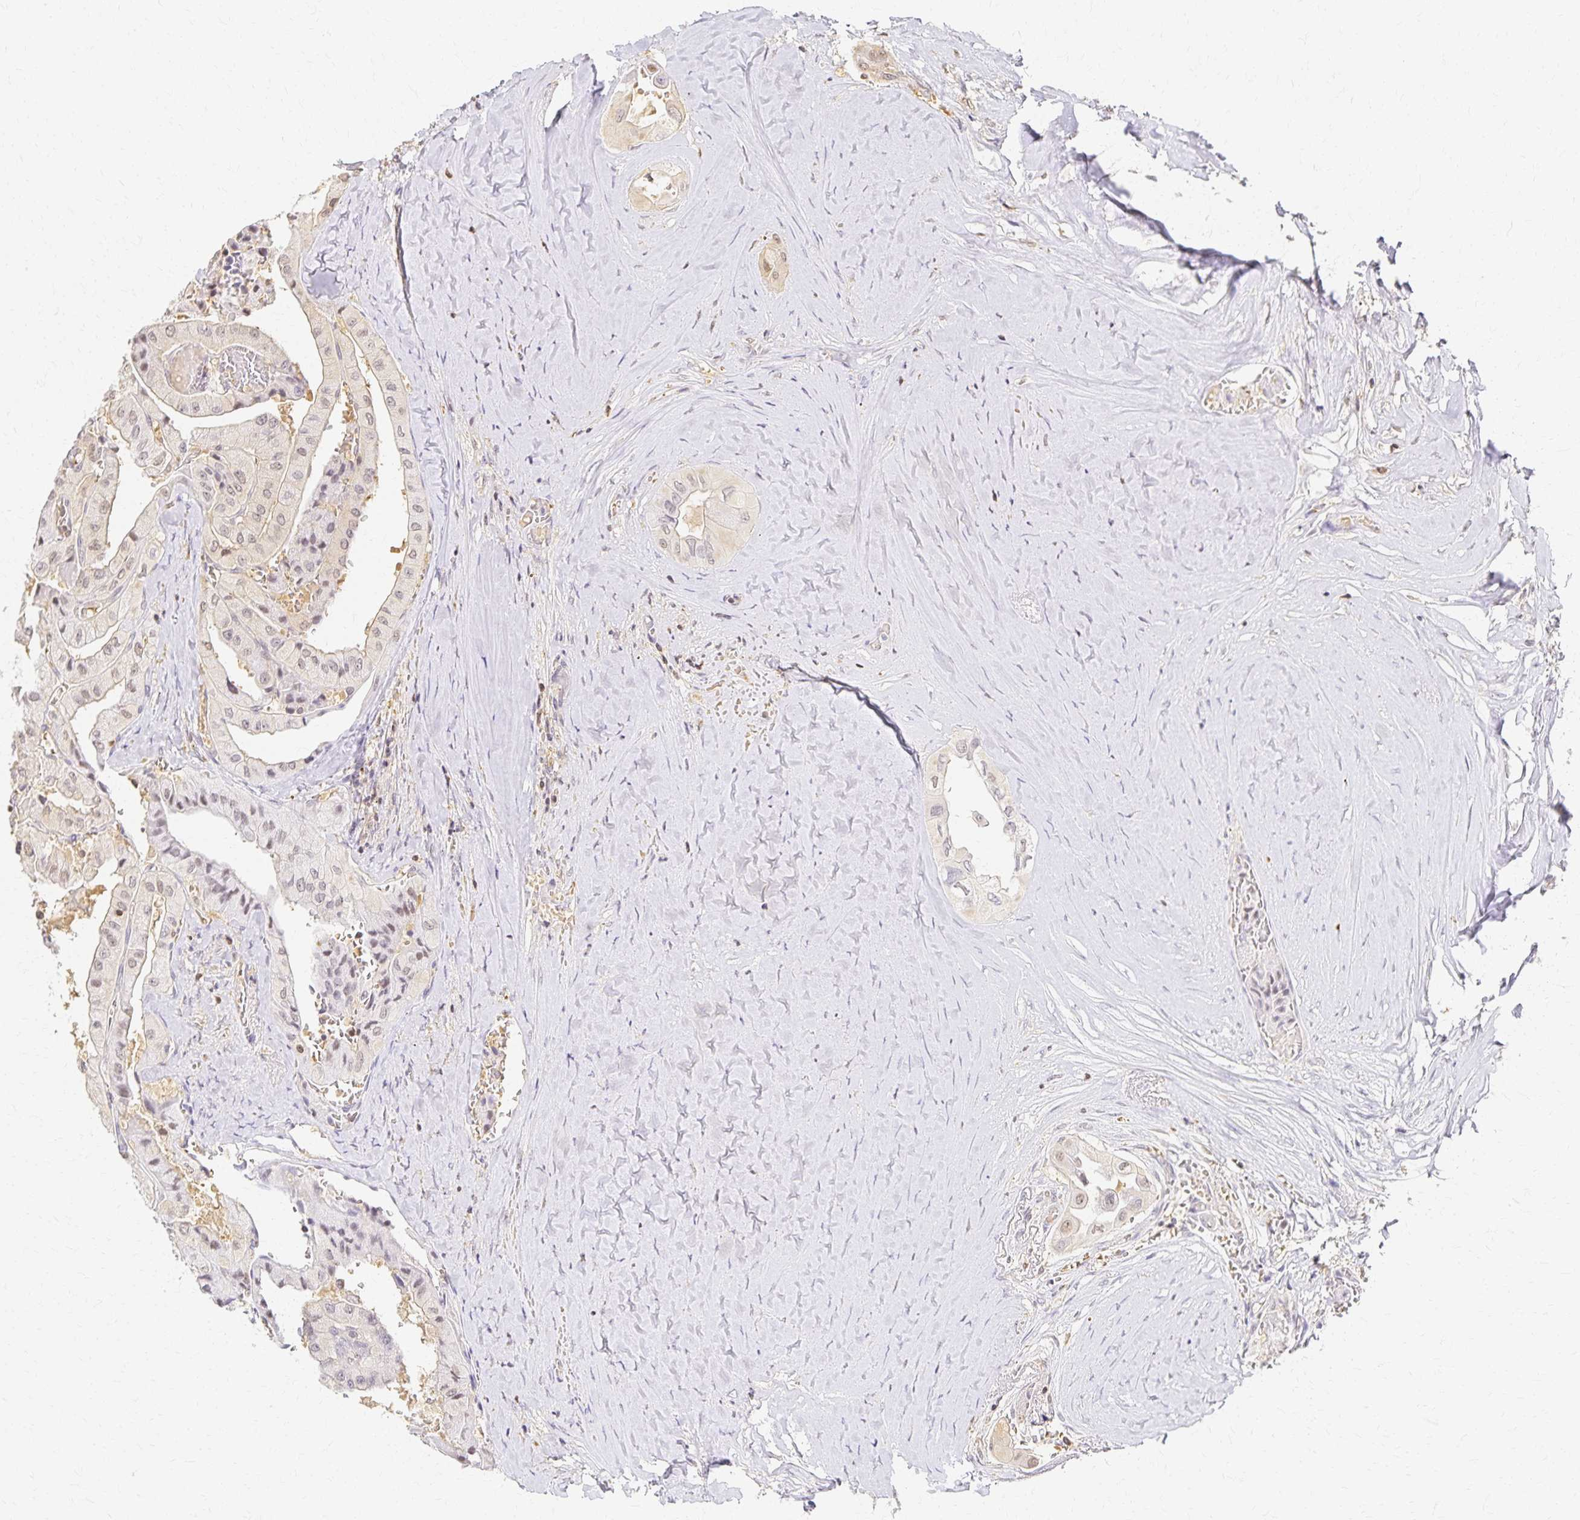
{"staining": {"intensity": "weak", "quantity": "<25%", "location": "cytoplasmic/membranous,nuclear"}, "tissue": "thyroid cancer", "cell_type": "Tumor cells", "image_type": "cancer", "snomed": [{"axis": "morphology", "description": "Normal tissue, NOS"}, {"axis": "morphology", "description": "Papillary adenocarcinoma, NOS"}, {"axis": "topography", "description": "Thyroid gland"}], "caption": "Image shows no significant protein staining in tumor cells of thyroid papillary adenocarcinoma.", "gene": "AZGP1", "patient": {"sex": "female", "age": 59}}